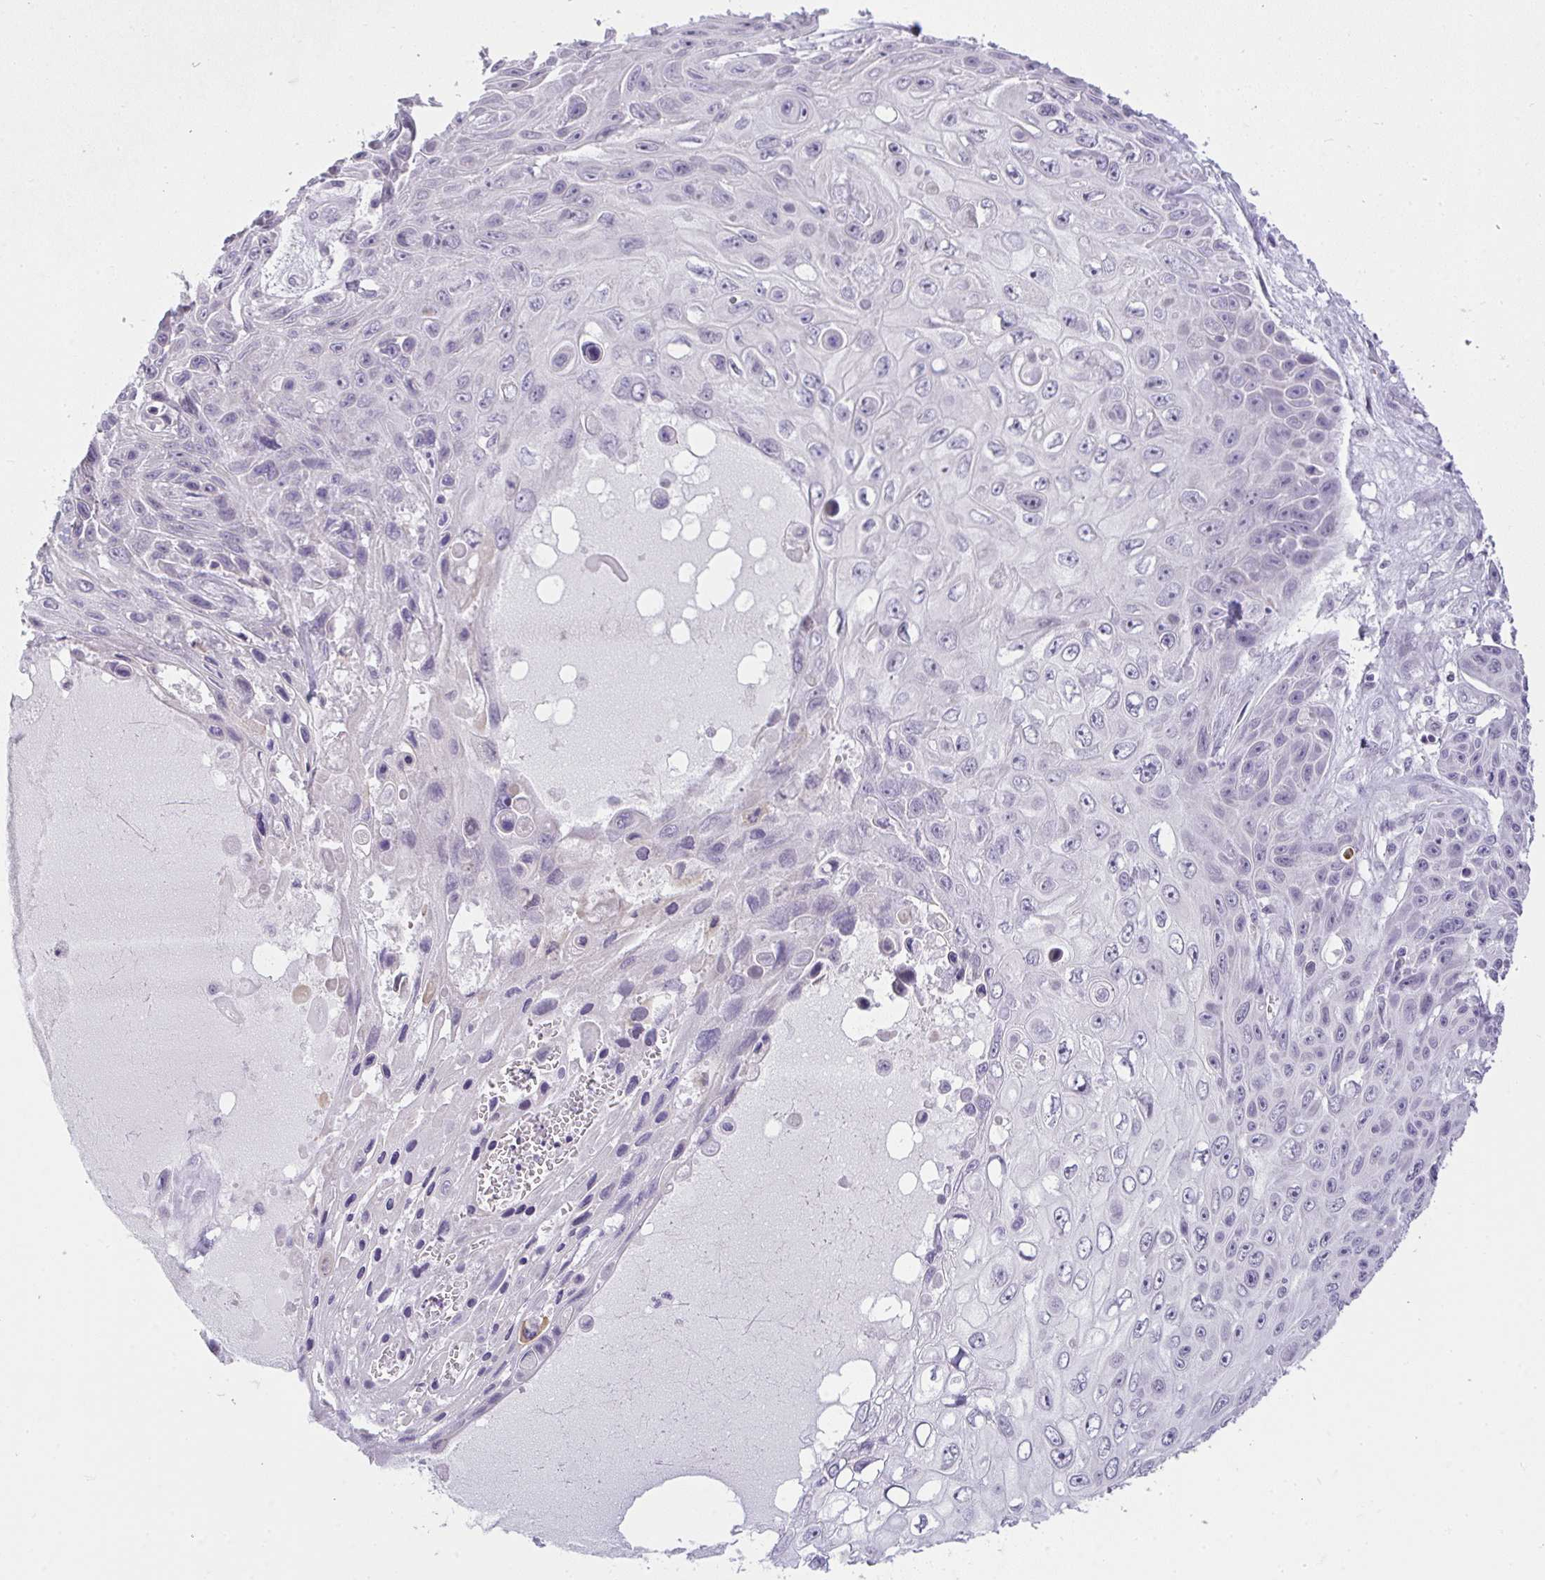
{"staining": {"intensity": "negative", "quantity": "none", "location": "none"}, "tissue": "skin cancer", "cell_type": "Tumor cells", "image_type": "cancer", "snomed": [{"axis": "morphology", "description": "Squamous cell carcinoma, NOS"}, {"axis": "topography", "description": "Skin"}], "caption": "Human skin cancer stained for a protein using IHC shows no expression in tumor cells.", "gene": "CACNA1S", "patient": {"sex": "male", "age": 82}}